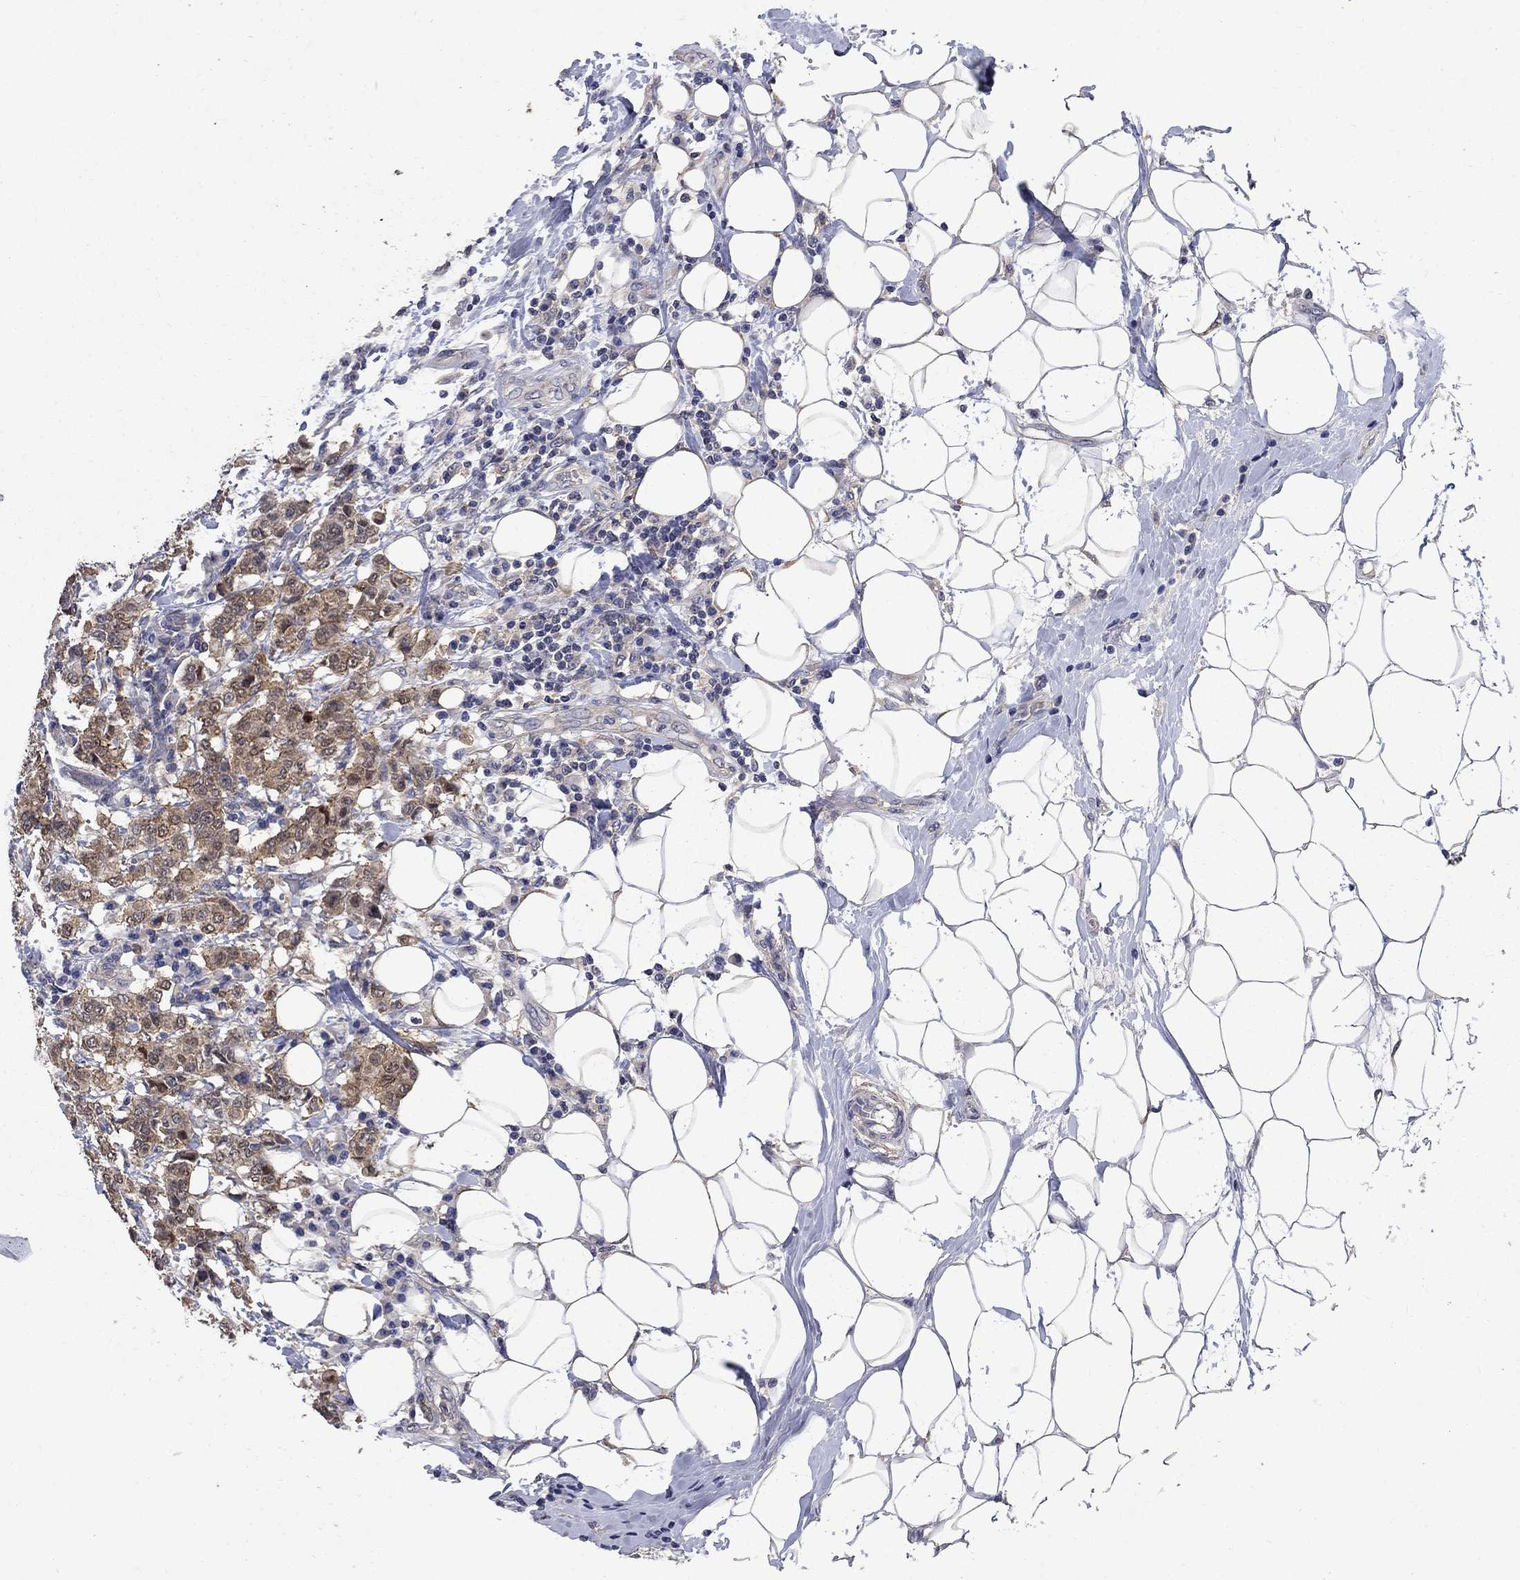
{"staining": {"intensity": "moderate", "quantity": "25%-75%", "location": "cytoplasmic/membranous"}, "tissue": "breast cancer", "cell_type": "Tumor cells", "image_type": "cancer", "snomed": [{"axis": "morphology", "description": "Duct carcinoma"}, {"axis": "topography", "description": "Breast"}], "caption": "Immunohistochemistry (IHC) (DAB (3,3'-diaminobenzidine)) staining of human breast cancer exhibits moderate cytoplasmic/membranous protein positivity in about 25%-75% of tumor cells.", "gene": "HSPA12A", "patient": {"sex": "female", "age": 27}}